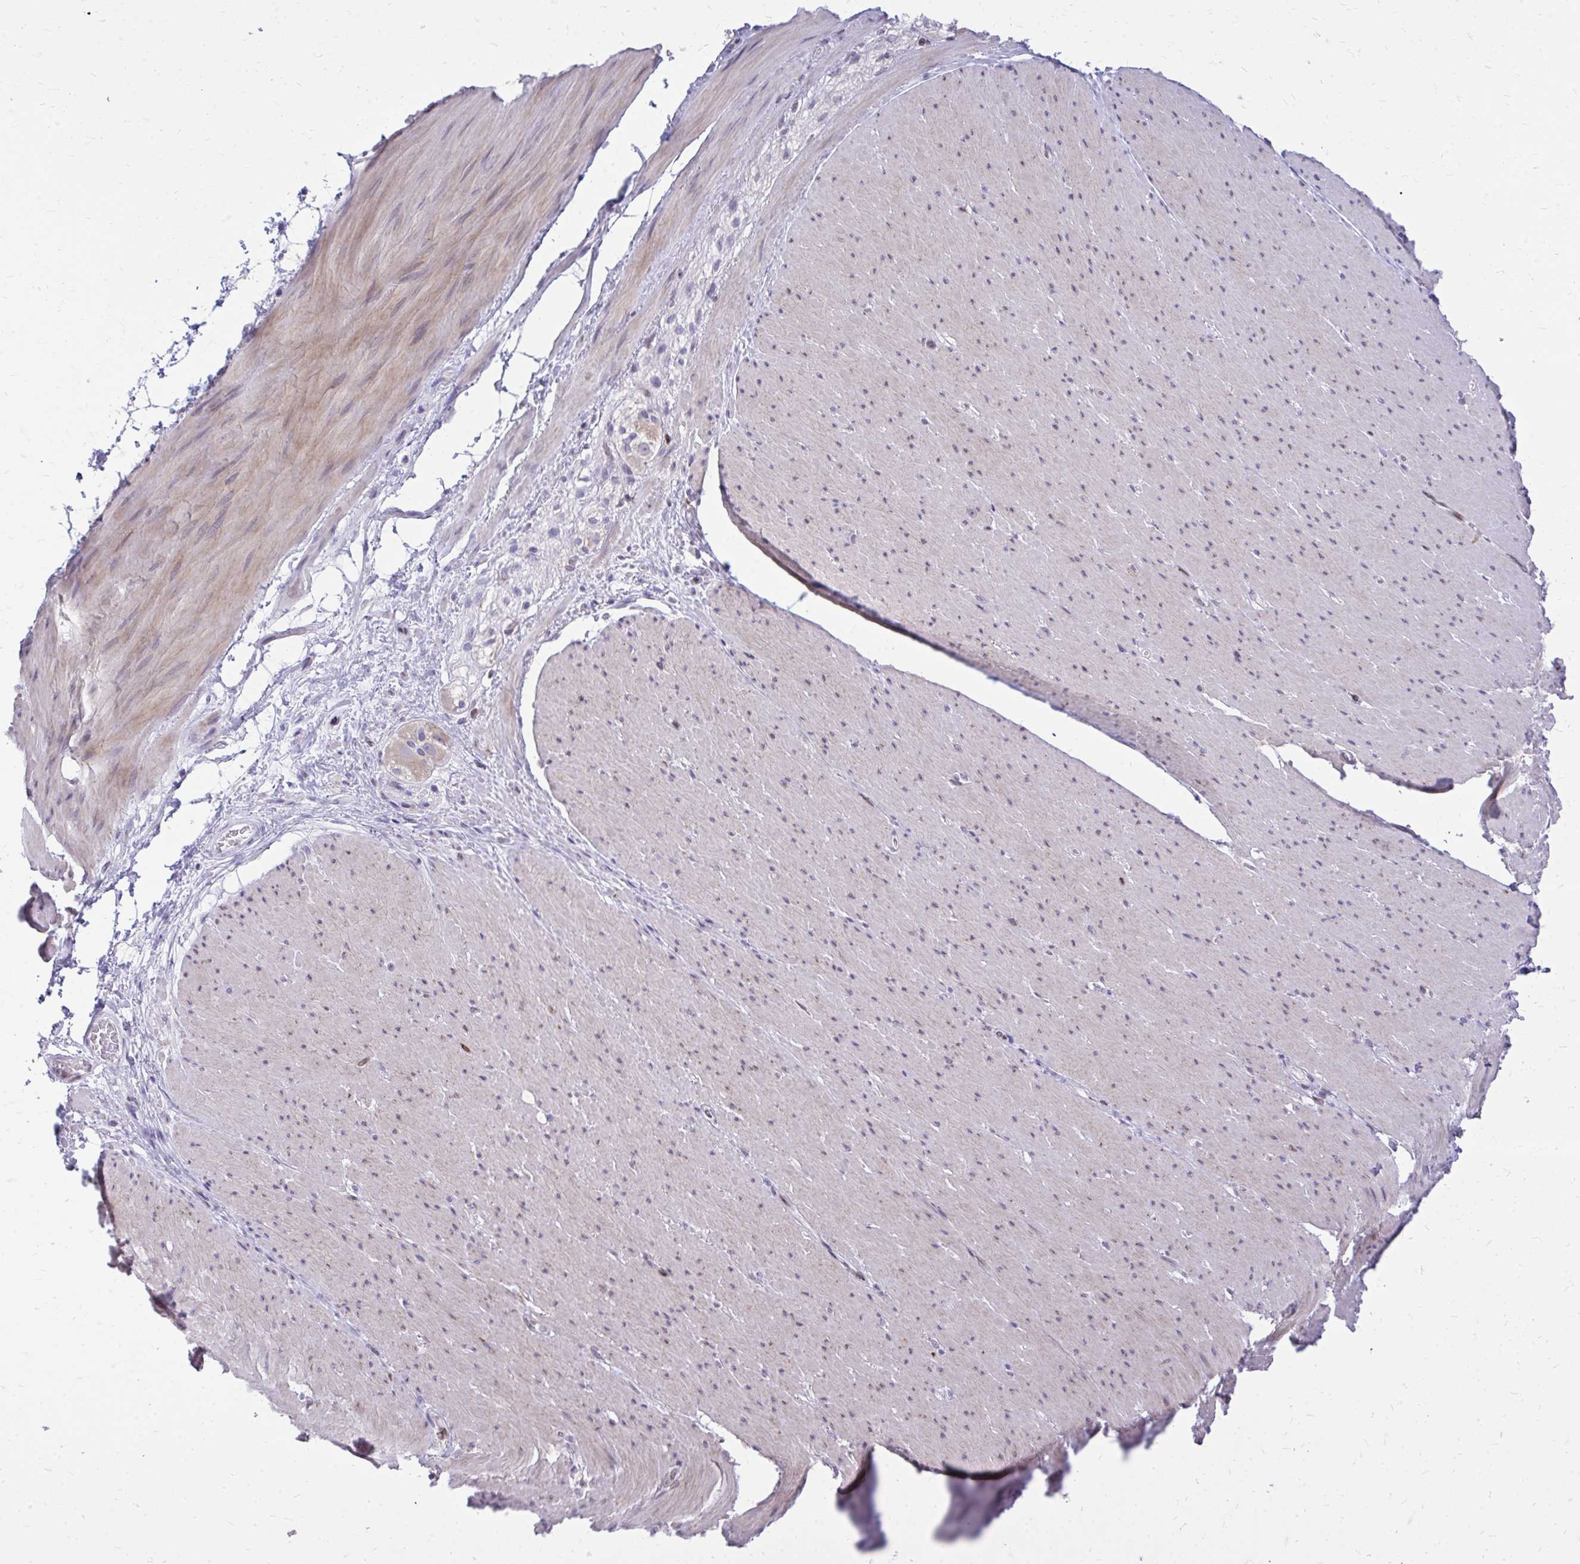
{"staining": {"intensity": "weak", "quantity": "<25%", "location": "cytoplasmic/membranous"}, "tissue": "smooth muscle", "cell_type": "Smooth muscle cells", "image_type": "normal", "snomed": [{"axis": "morphology", "description": "Normal tissue, NOS"}, {"axis": "topography", "description": "Smooth muscle"}, {"axis": "topography", "description": "Rectum"}], "caption": "DAB (3,3'-diaminobenzidine) immunohistochemical staining of normal smooth muscle shows no significant expression in smooth muscle cells.", "gene": "RPS6KA2", "patient": {"sex": "male", "age": 53}}